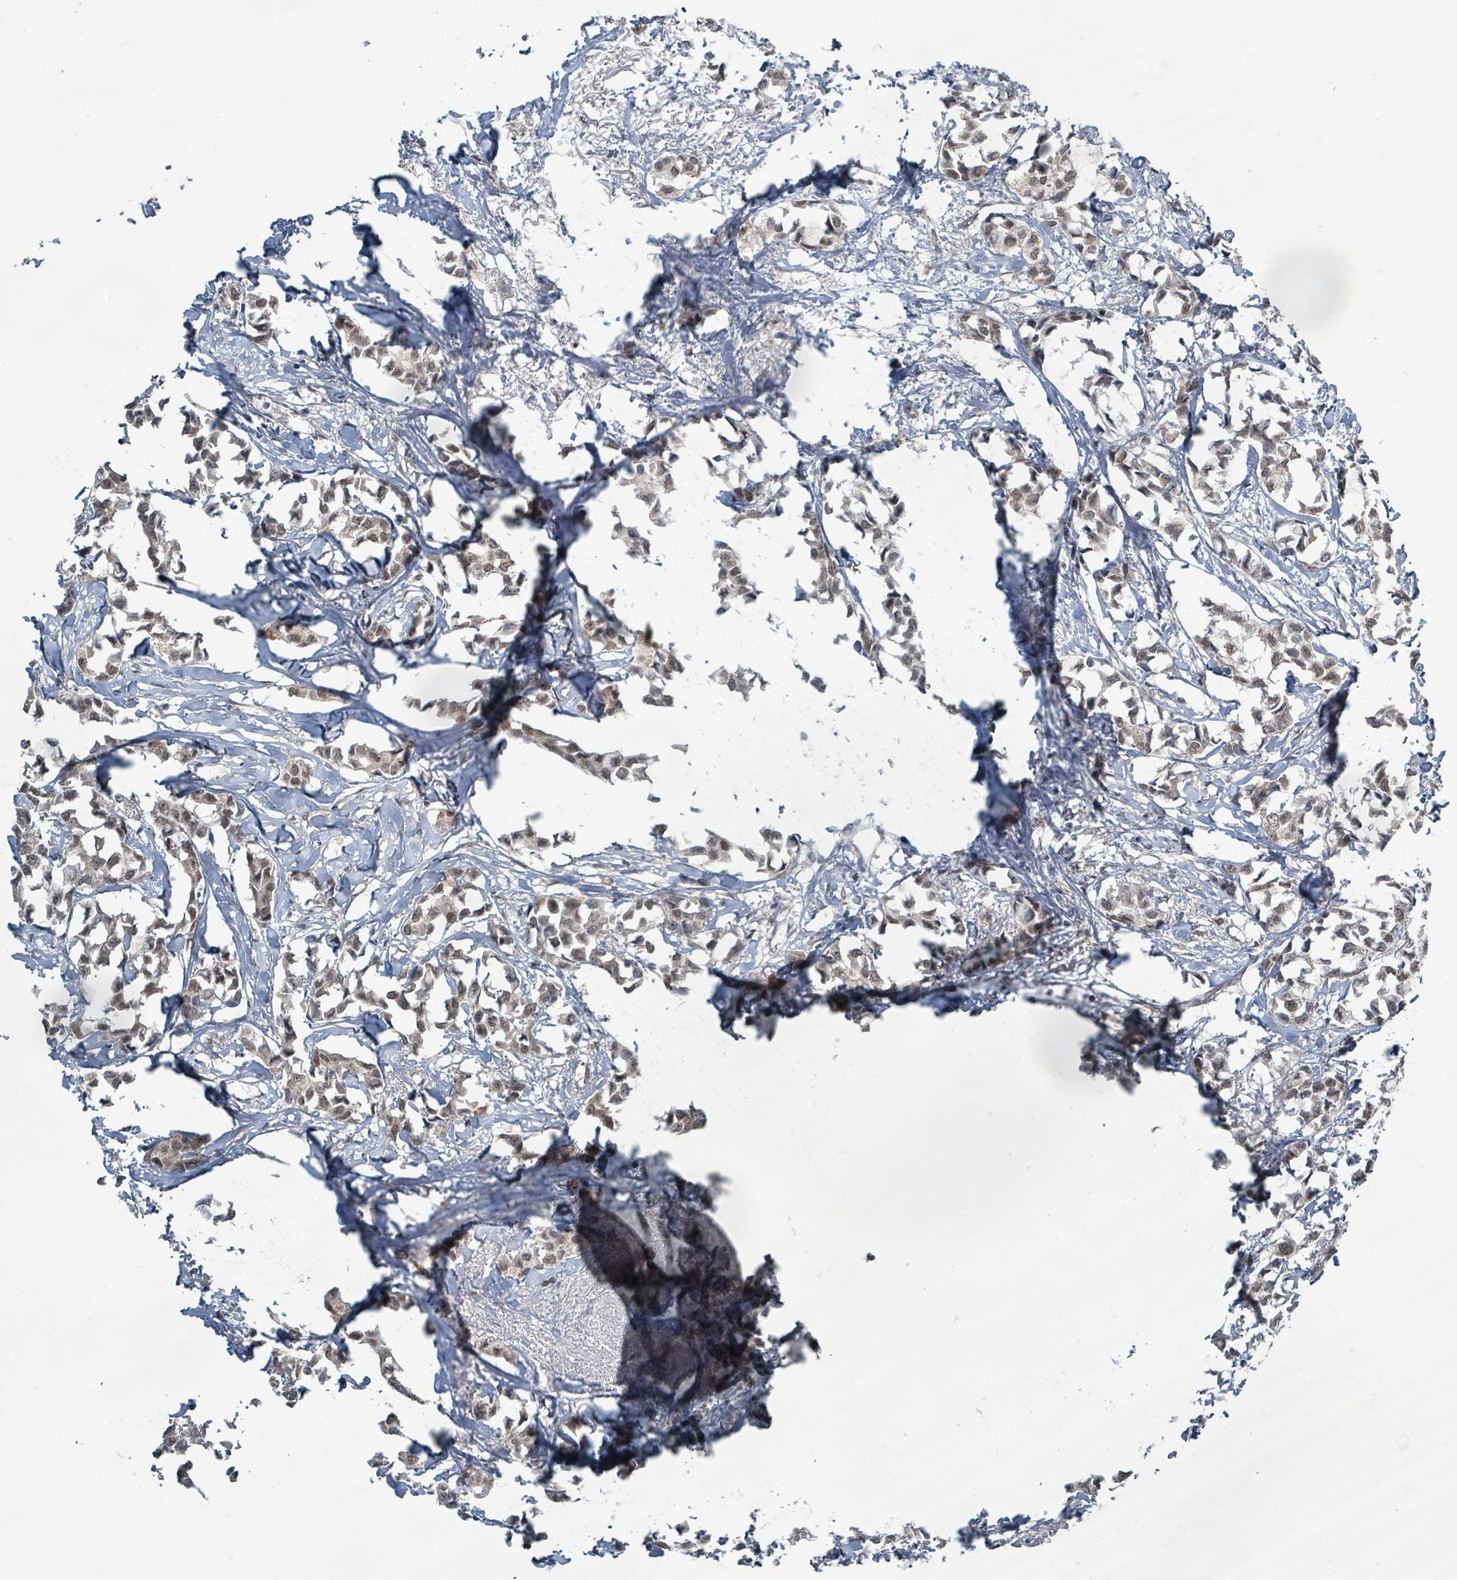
{"staining": {"intensity": "weak", "quantity": ">75%", "location": "nuclear"}, "tissue": "breast cancer", "cell_type": "Tumor cells", "image_type": "cancer", "snomed": [{"axis": "morphology", "description": "Duct carcinoma"}, {"axis": "topography", "description": "Breast"}], "caption": "The micrograph demonstrates staining of breast infiltrating ductal carcinoma, revealing weak nuclear protein positivity (brown color) within tumor cells.", "gene": "INTS15", "patient": {"sex": "female", "age": 73}}